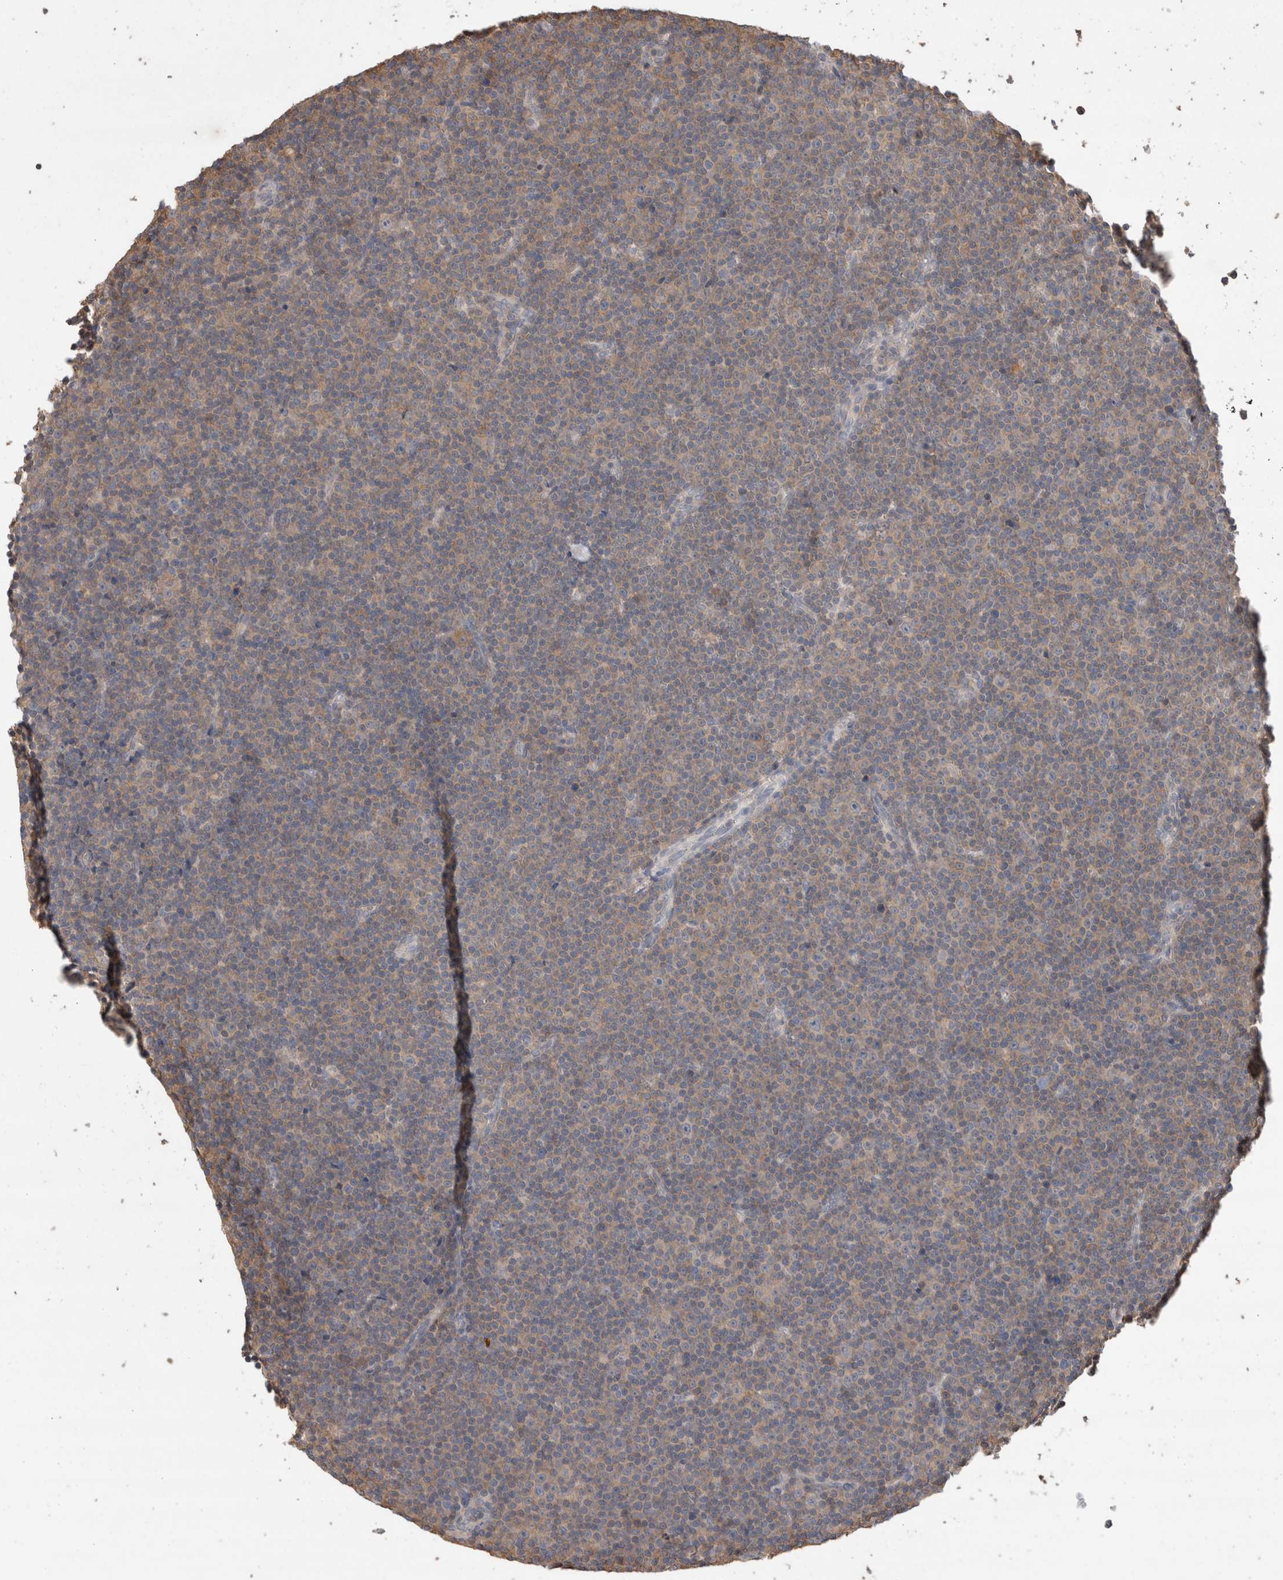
{"staining": {"intensity": "weak", "quantity": "25%-75%", "location": "cytoplasmic/membranous"}, "tissue": "lymphoma", "cell_type": "Tumor cells", "image_type": "cancer", "snomed": [{"axis": "morphology", "description": "Malignant lymphoma, non-Hodgkin's type, Low grade"}, {"axis": "topography", "description": "Lymph node"}], "caption": "Tumor cells display low levels of weak cytoplasmic/membranous expression in approximately 25%-75% of cells in human malignant lymphoma, non-Hodgkin's type (low-grade).", "gene": "TRIM5", "patient": {"sex": "female", "age": 67}}